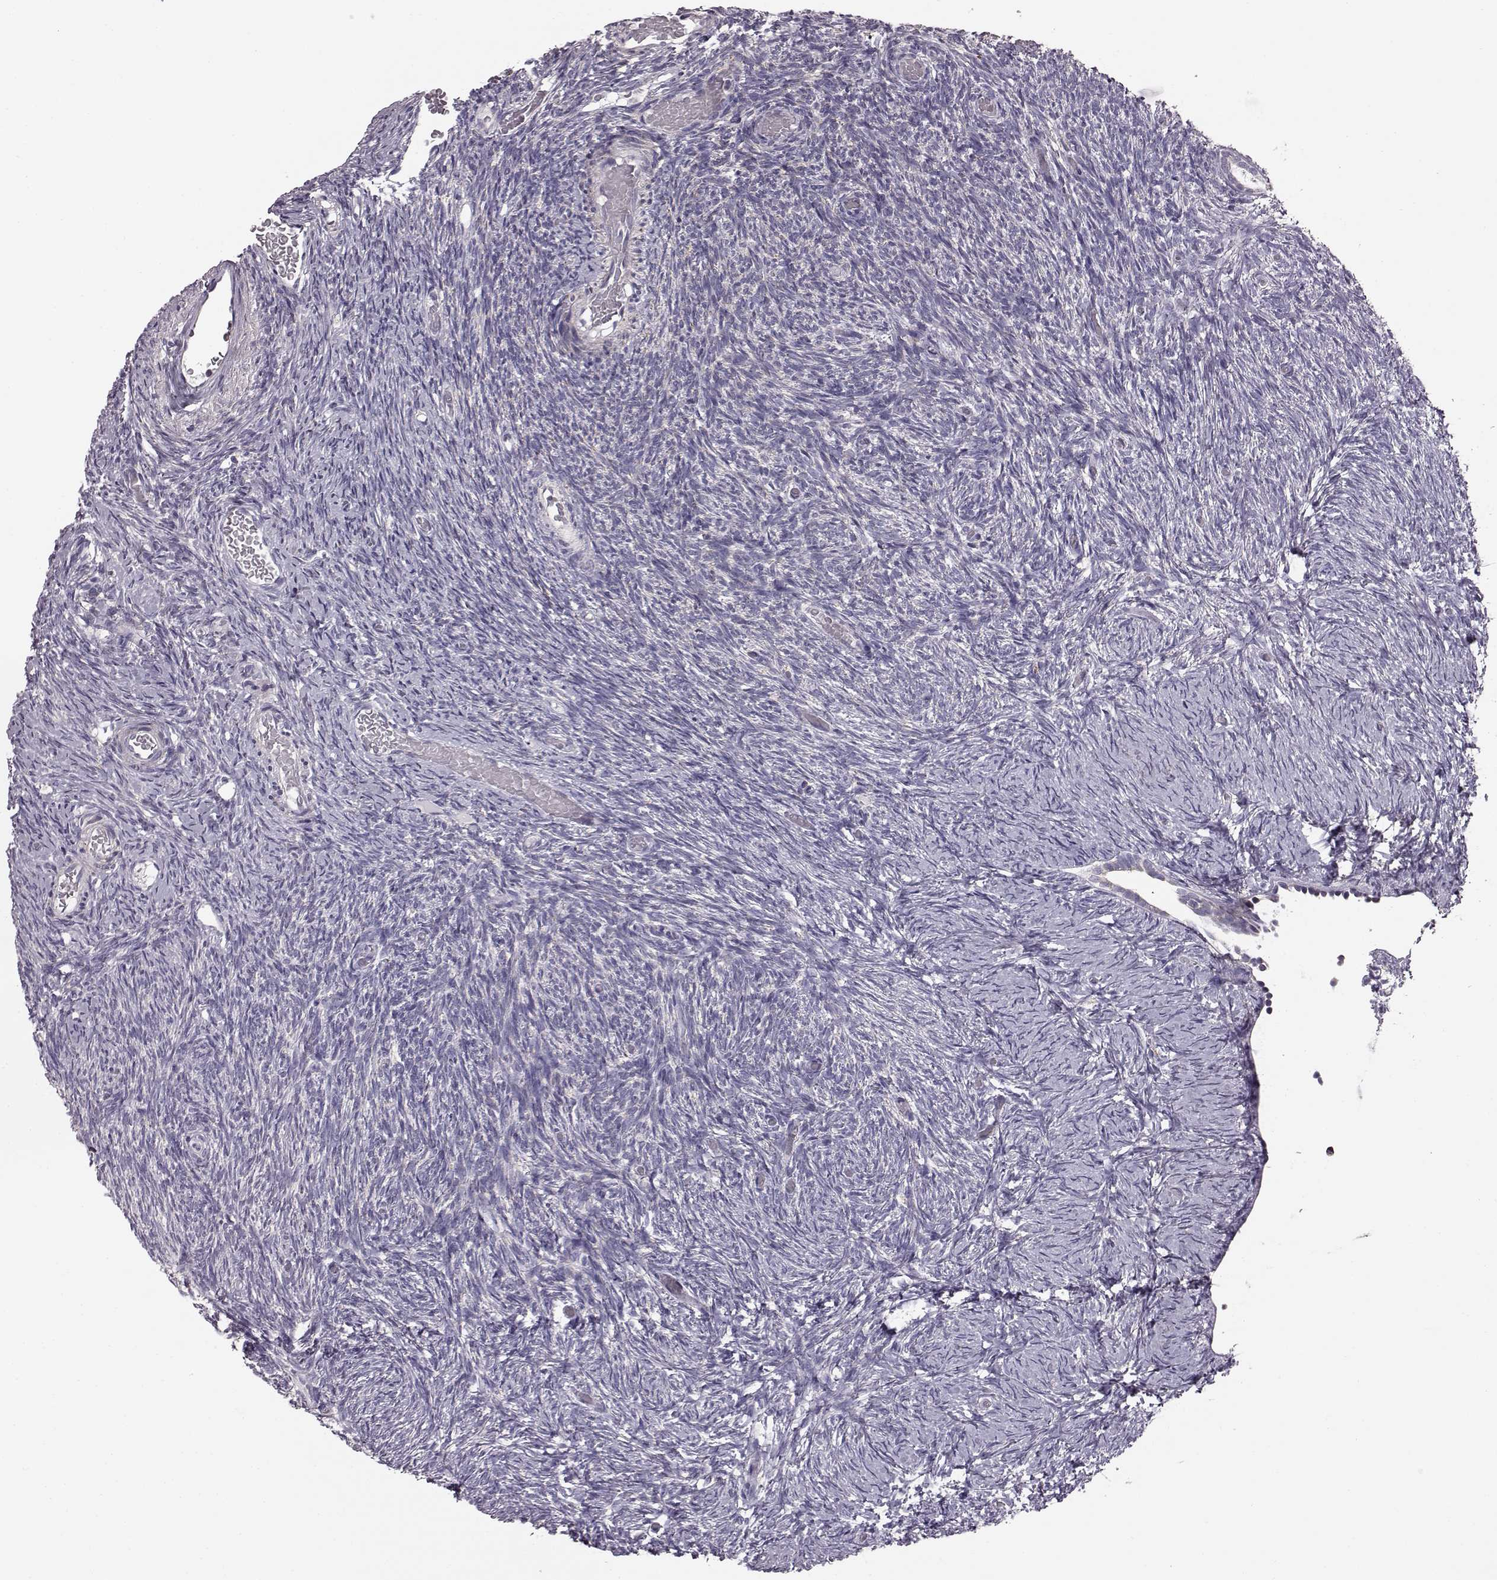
{"staining": {"intensity": "weak", "quantity": ">75%", "location": "cytoplasmic/membranous"}, "tissue": "ovary", "cell_type": "Follicle cells", "image_type": "normal", "snomed": [{"axis": "morphology", "description": "Normal tissue, NOS"}, {"axis": "topography", "description": "Ovary"}], "caption": "A high-resolution photomicrograph shows immunohistochemistry staining of benign ovary, which displays weak cytoplasmic/membranous staining in approximately >75% of follicle cells.", "gene": "ATP5MF", "patient": {"sex": "female", "age": 39}}